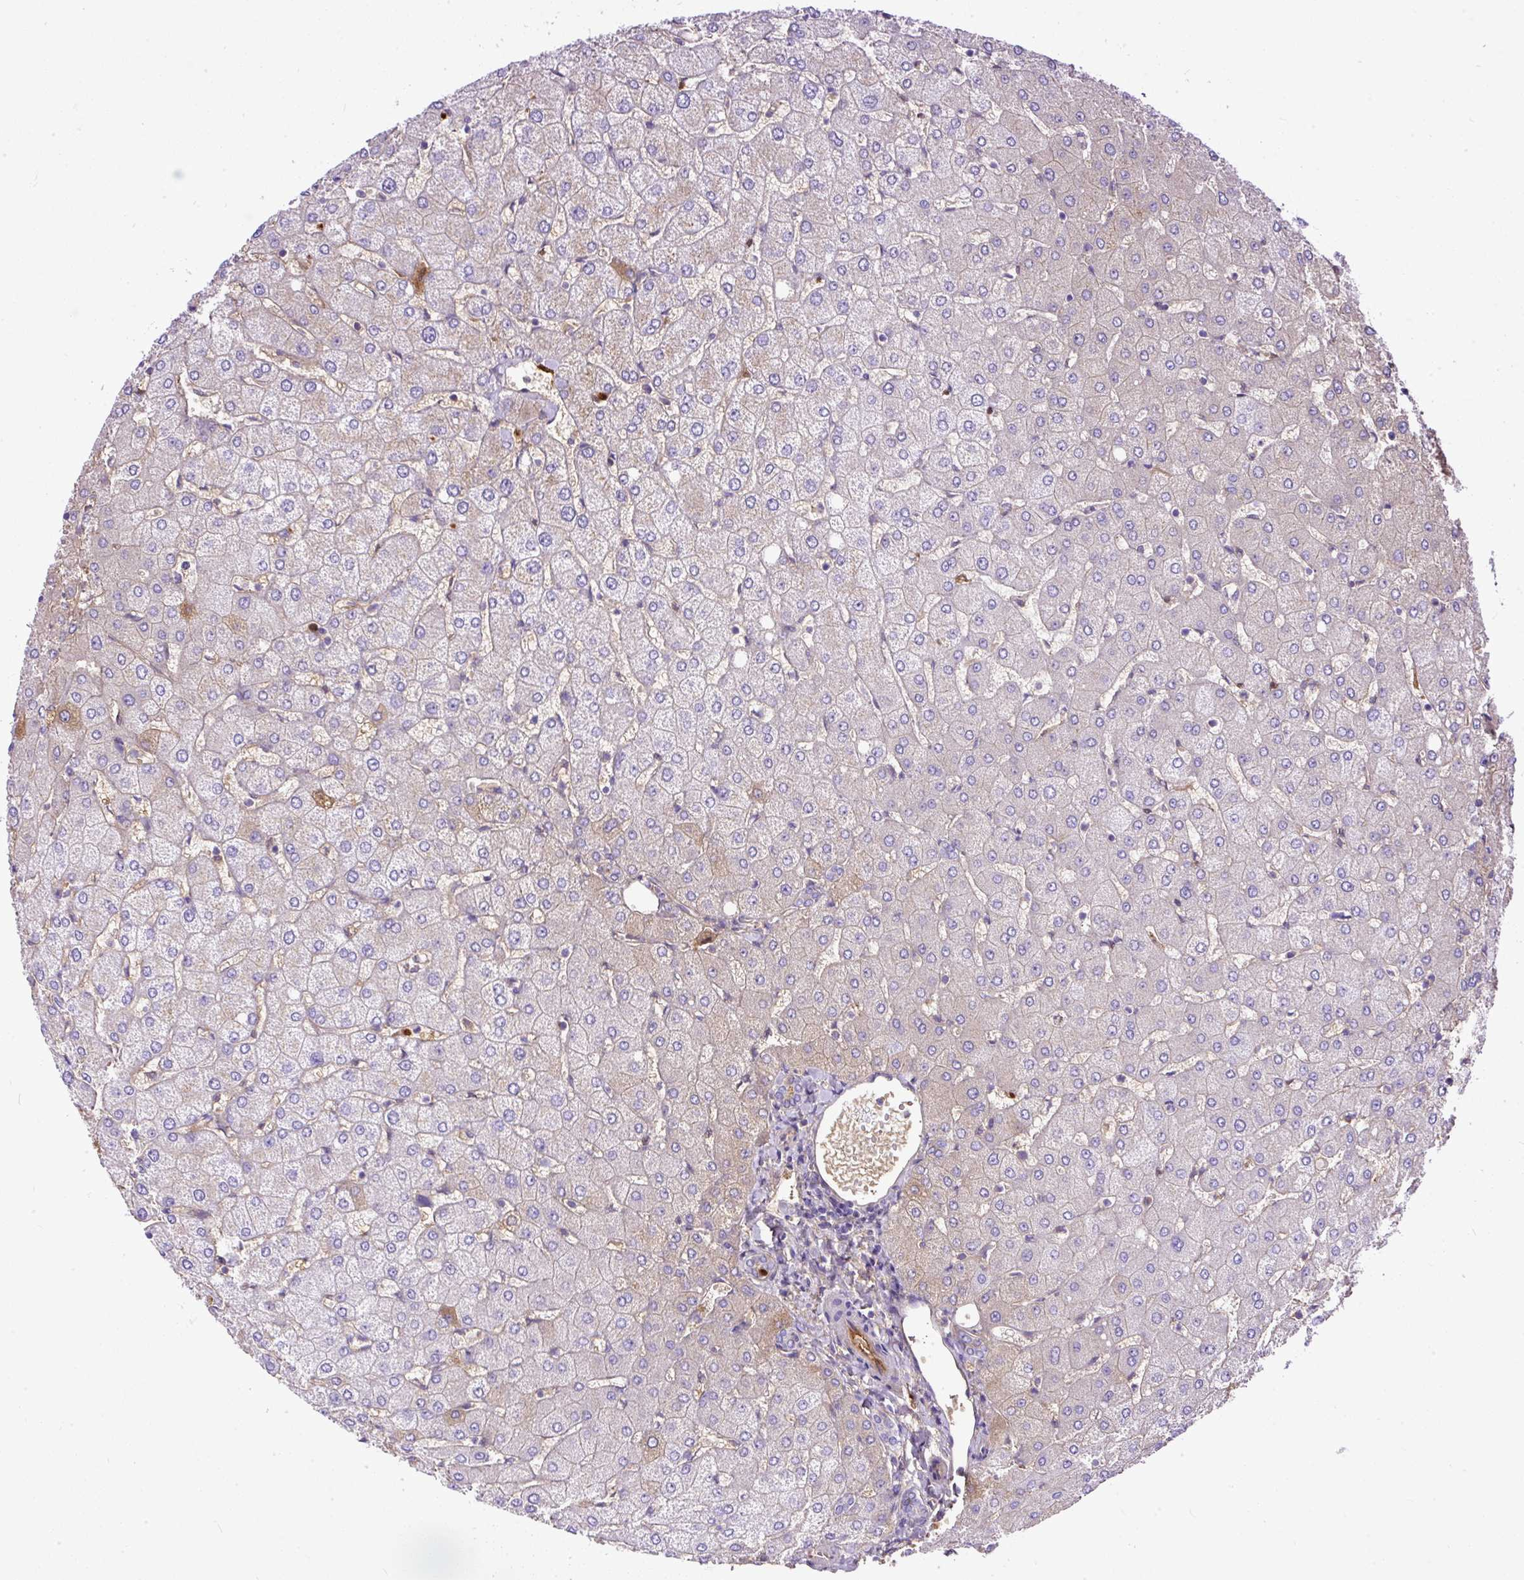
{"staining": {"intensity": "negative", "quantity": "none", "location": "none"}, "tissue": "liver", "cell_type": "Cholangiocytes", "image_type": "normal", "snomed": [{"axis": "morphology", "description": "Normal tissue, NOS"}, {"axis": "topography", "description": "Liver"}], "caption": "Cholangiocytes show no significant protein staining in unremarkable liver. (Stains: DAB IHC with hematoxylin counter stain, Microscopy: brightfield microscopy at high magnification).", "gene": "CLEC3B", "patient": {"sex": "female", "age": 54}}